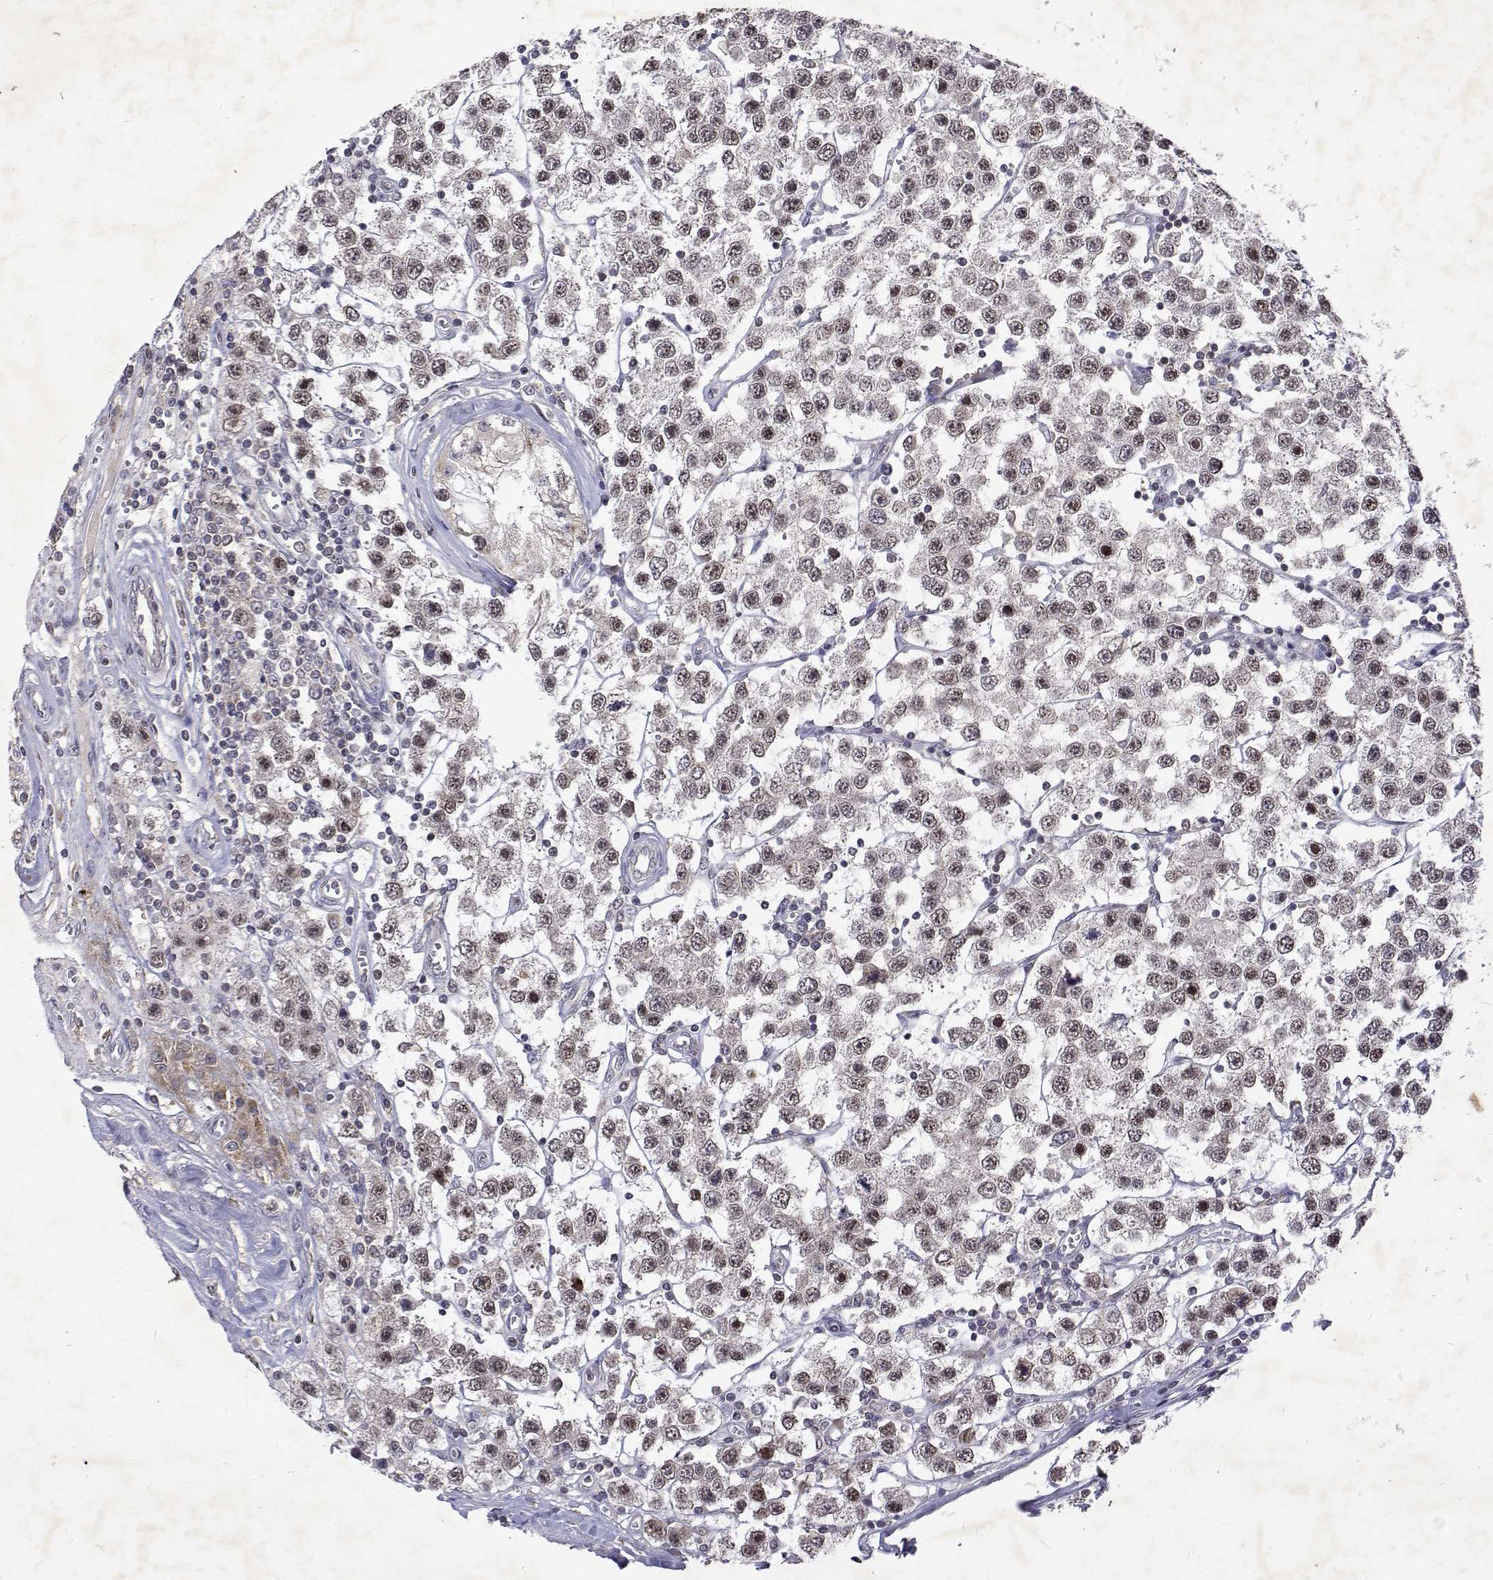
{"staining": {"intensity": "weak", "quantity": "25%-75%", "location": "nuclear"}, "tissue": "testis cancer", "cell_type": "Tumor cells", "image_type": "cancer", "snomed": [{"axis": "morphology", "description": "Seminoma, NOS"}, {"axis": "topography", "description": "Testis"}], "caption": "Immunohistochemical staining of testis seminoma reveals low levels of weak nuclear protein positivity in approximately 25%-75% of tumor cells. Using DAB (3,3'-diaminobenzidine) (brown) and hematoxylin (blue) stains, captured at high magnification using brightfield microscopy.", "gene": "ALKBH8", "patient": {"sex": "male", "age": 34}}